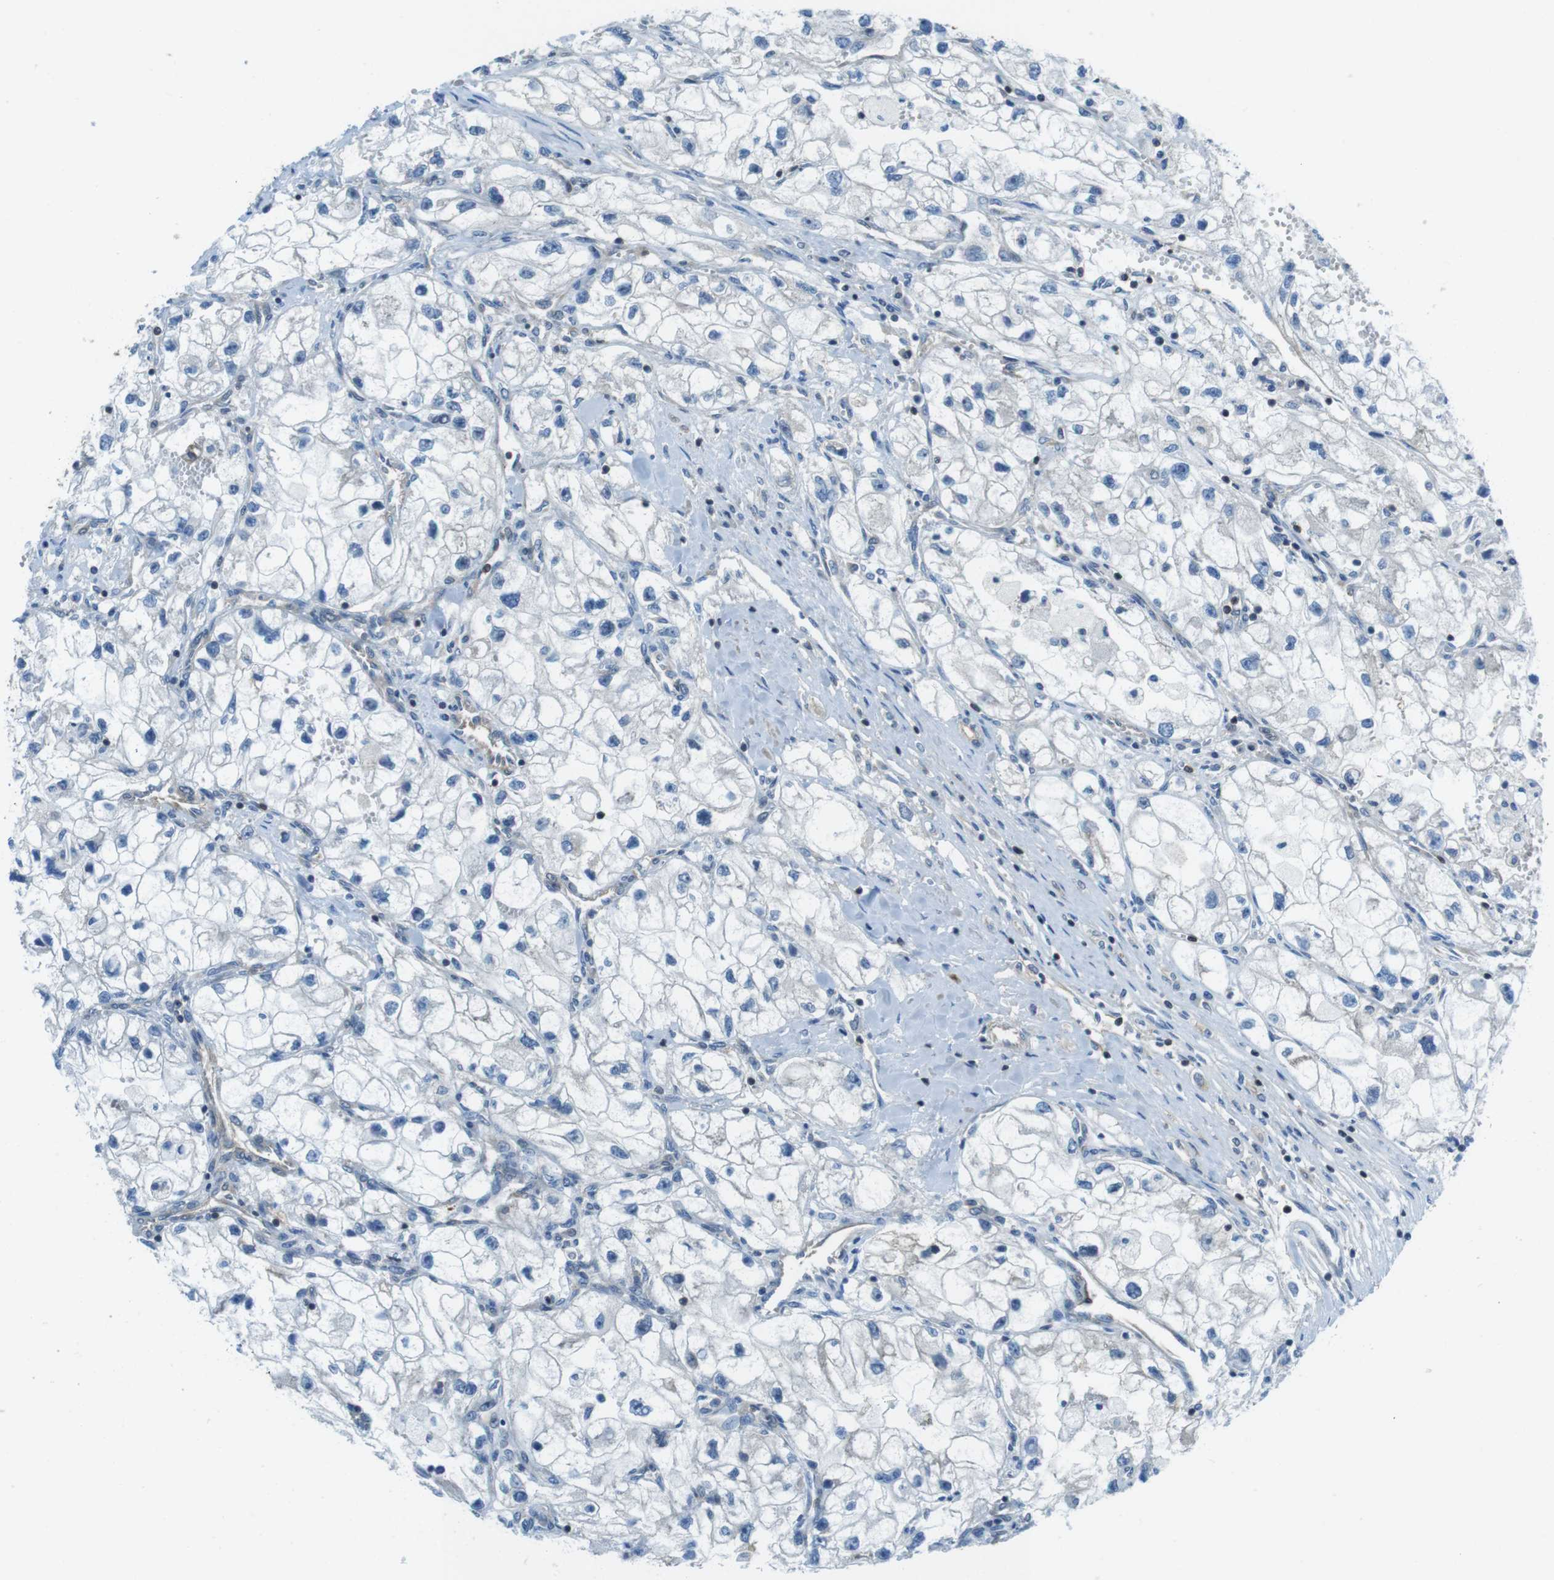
{"staining": {"intensity": "negative", "quantity": "none", "location": "none"}, "tissue": "renal cancer", "cell_type": "Tumor cells", "image_type": "cancer", "snomed": [{"axis": "morphology", "description": "Adenocarcinoma, NOS"}, {"axis": "topography", "description": "Kidney"}], "caption": "Tumor cells are negative for protein expression in human renal cancer (adenocarcinoma).", "gene": "TES", "patient": {"sex": "female", "age": 70}}